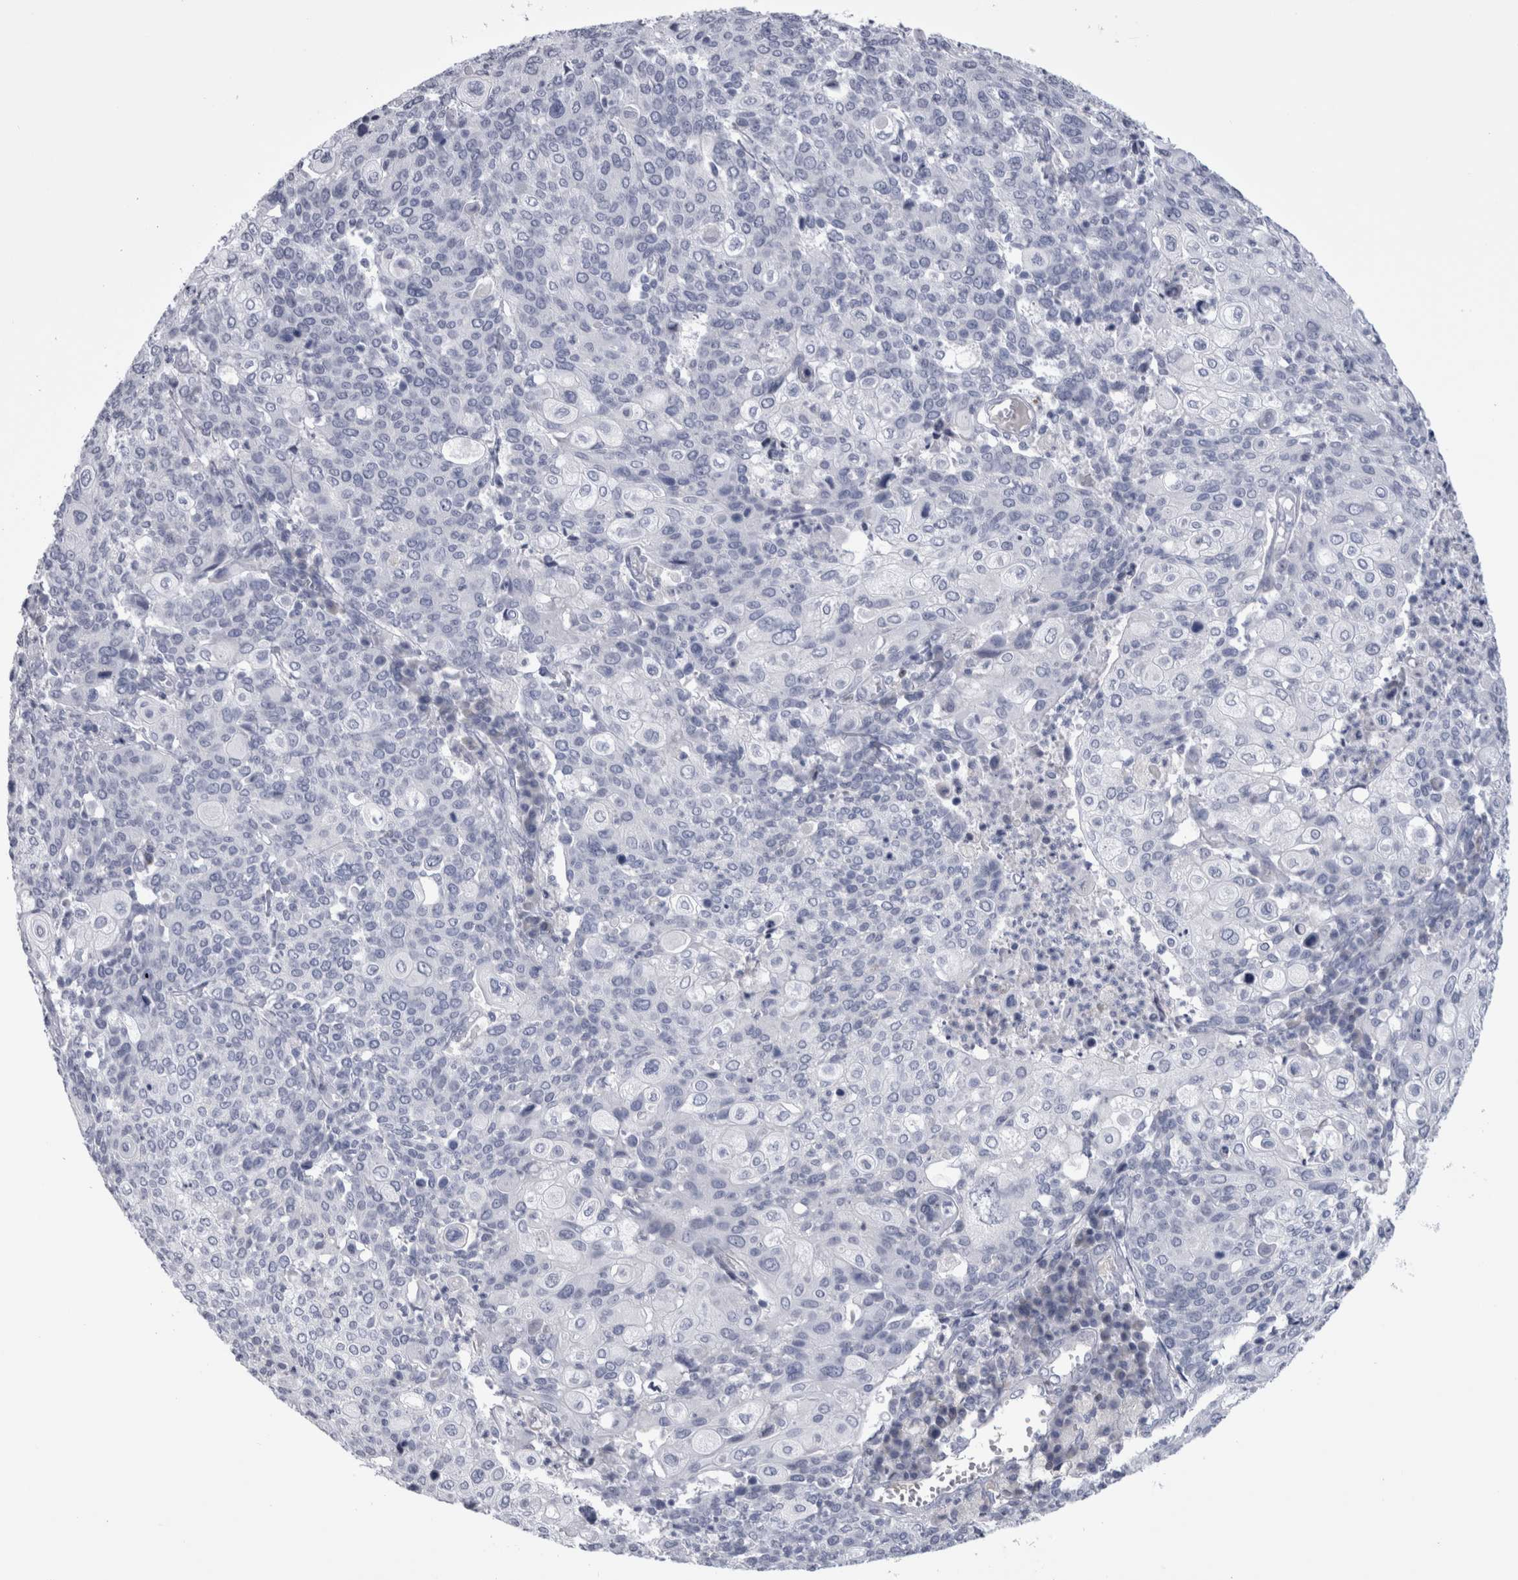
{"staining": {"intensity": "negative", "quantity": "none", "location": "none"}, "tissue": "cervical cancer", "cell_type": "Tumor cells", "image_type": "cancer", "snomed": [{"axis": "morphology", "description": "Squamous cell carcinoma, NOS"}, {"axis": "topography", "description": "Cervix"}], "caption": "Immunohistochemistry photomicrograph of neoplastic tissue: cervical cancer stained with DAB (3,3'-diaminobenzidine) demonstrates no significant protein staining in tumor cells.", "gene": "PAX5", "patient": {"sex": "female", "age": 40}}